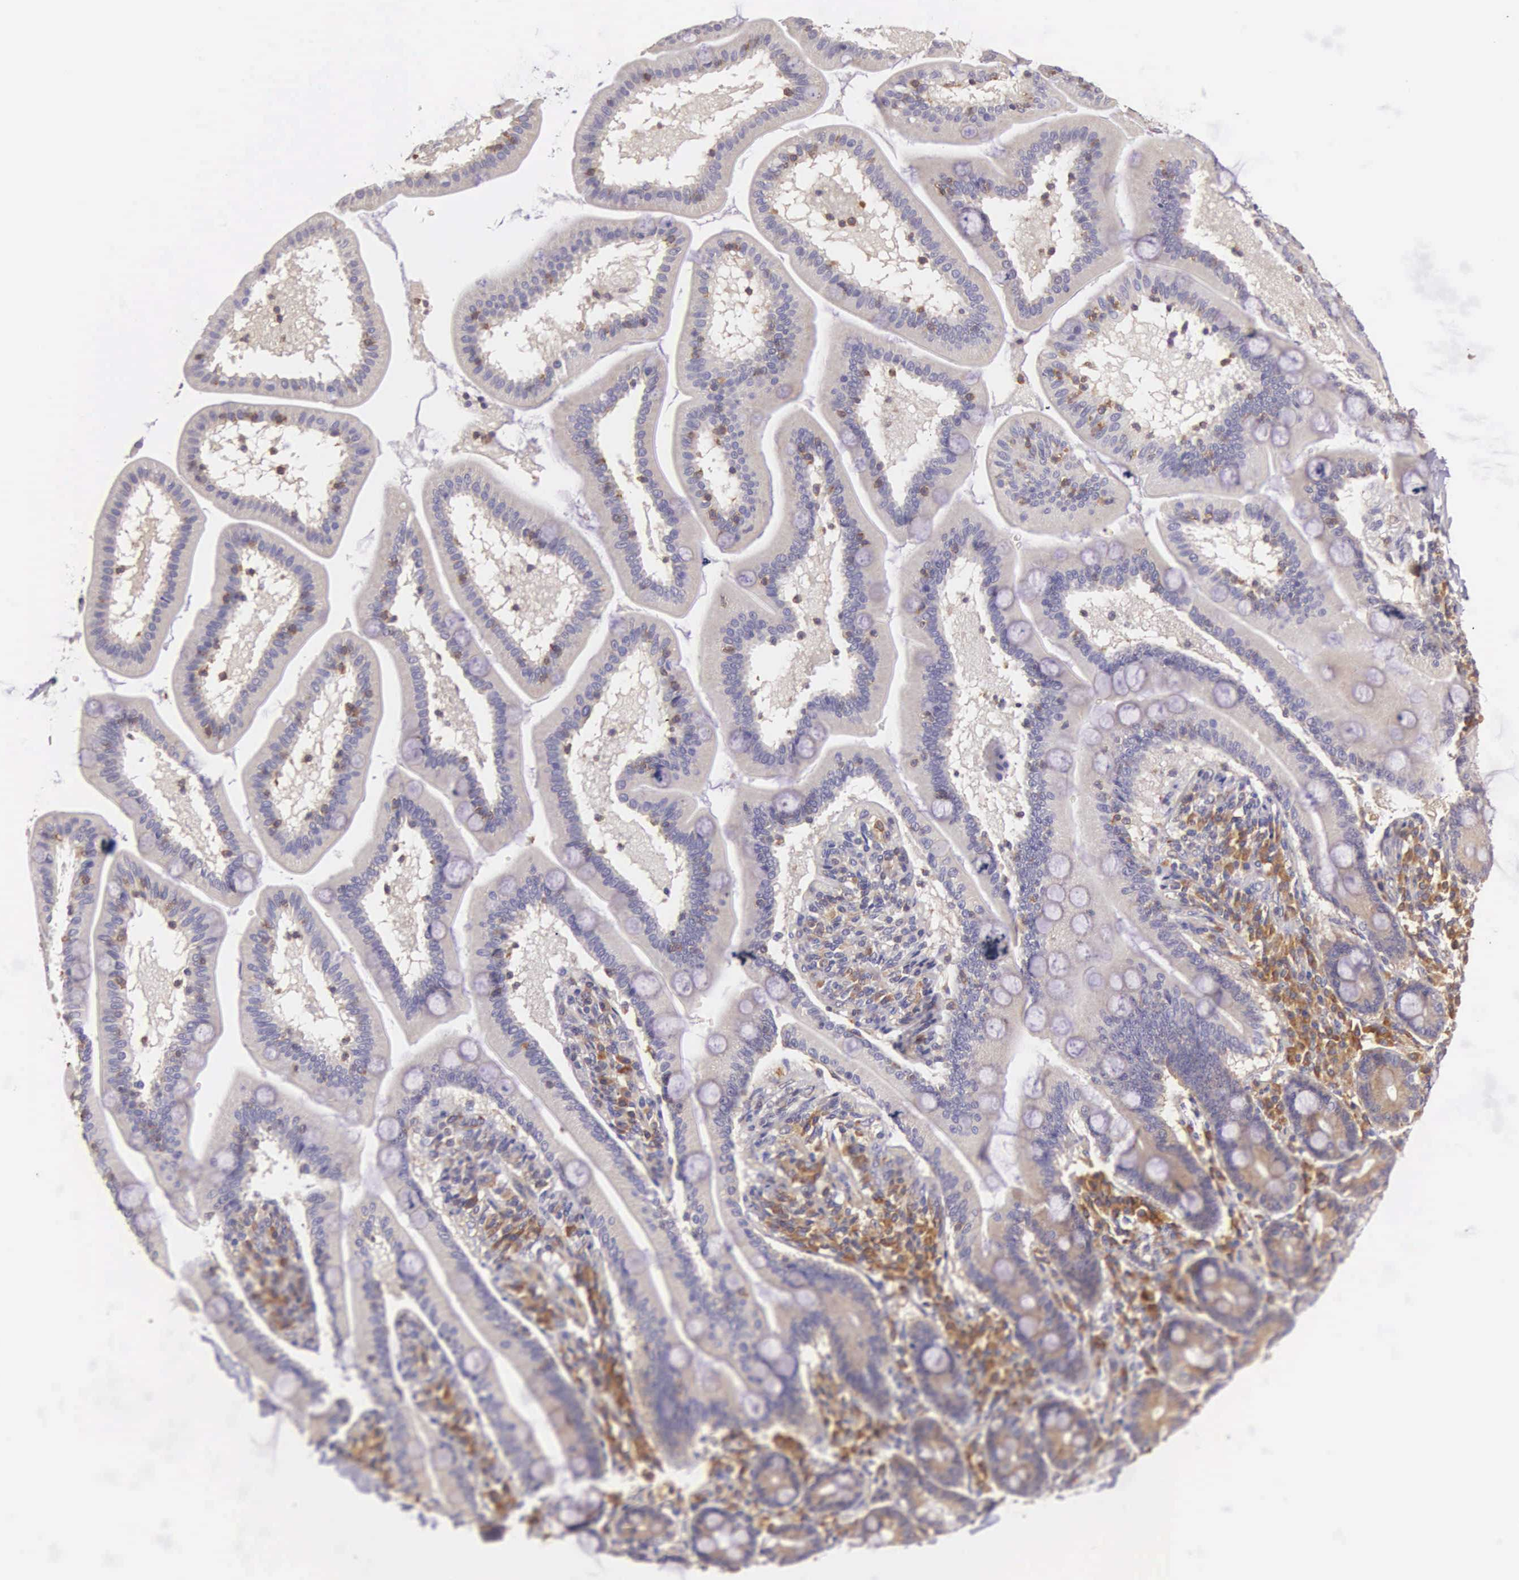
{"staining": {"intensity": "negative", "quantity": "none", "location": "none"}, "tissue": "adipose tissue", "cell_type": "Adipocytes", "image_type": "normal", "snomed": [{"axis": "morphology", "description": "Normal tissue, NOS"}, {"axis": "topography", "description": "Duodenum"}], "caption": "High magnification brightfield microscopy of benign adipose tissue stained with DAB (brown) and counterstained with hematoxylin (blue): adipocytes show no significant staining.", "gene": "OSBPL3", "patient": {"sex": "male", "age": 63}}